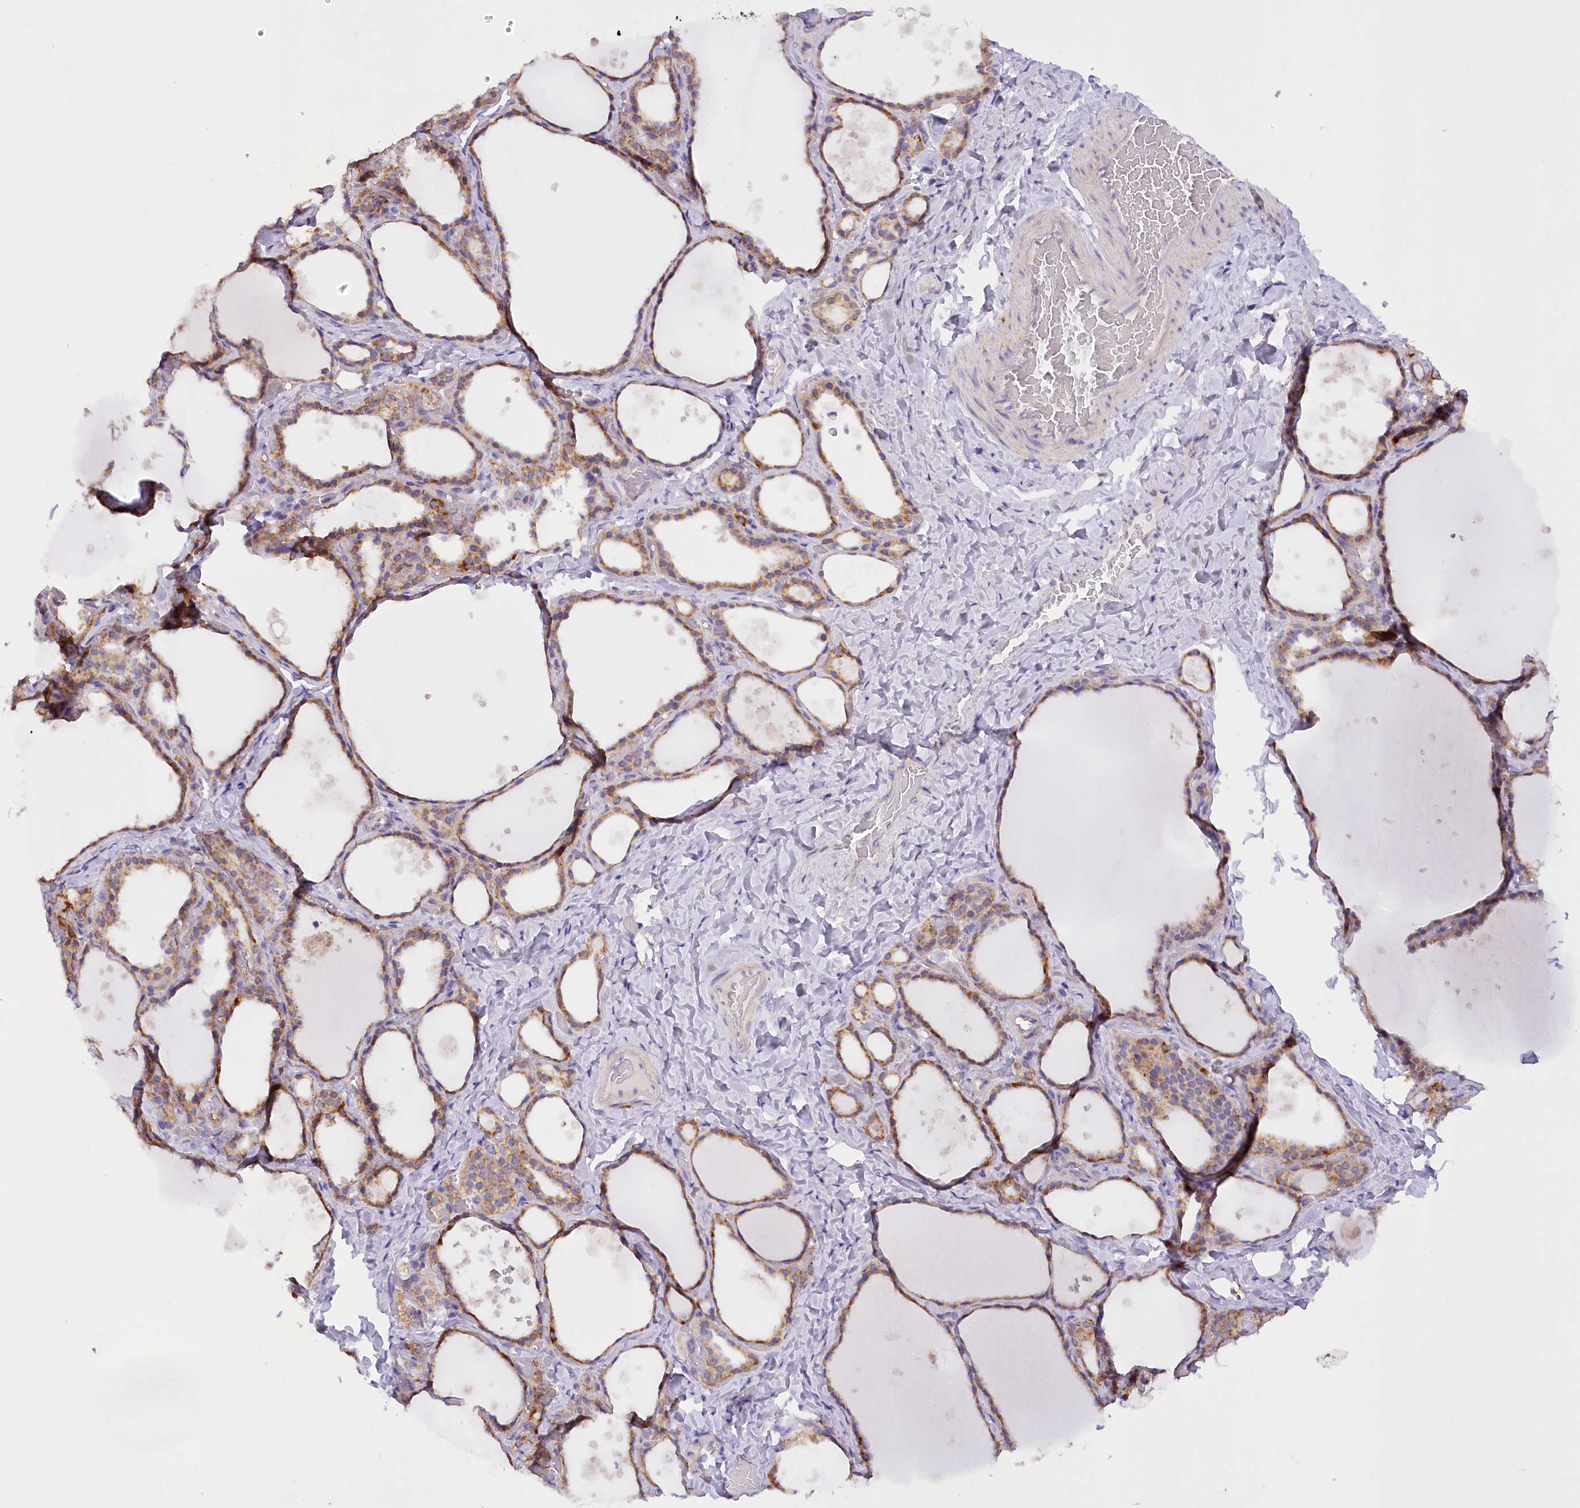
{"staining": {"intensity": "moderate", "quantity": "25%-75%", "location": "cytoplasmic/membranous"}, "tissue": "thyroid gland", "cell_type": "Glandular cells", "image_type": "normal", "snomed": [{"axis": "morphology", "description": "Normal tissue, NOS"}, {"axis": "topography", "description": "Thyroid gland"}], "caption": "A brown stain highlights moderate cytoplasmic/membranous positivity of a protein in glandular cells of unremarkable thyroid gland.", "gene": "DCUN1D1", "patient": {"sex": "female", "age": 44}}